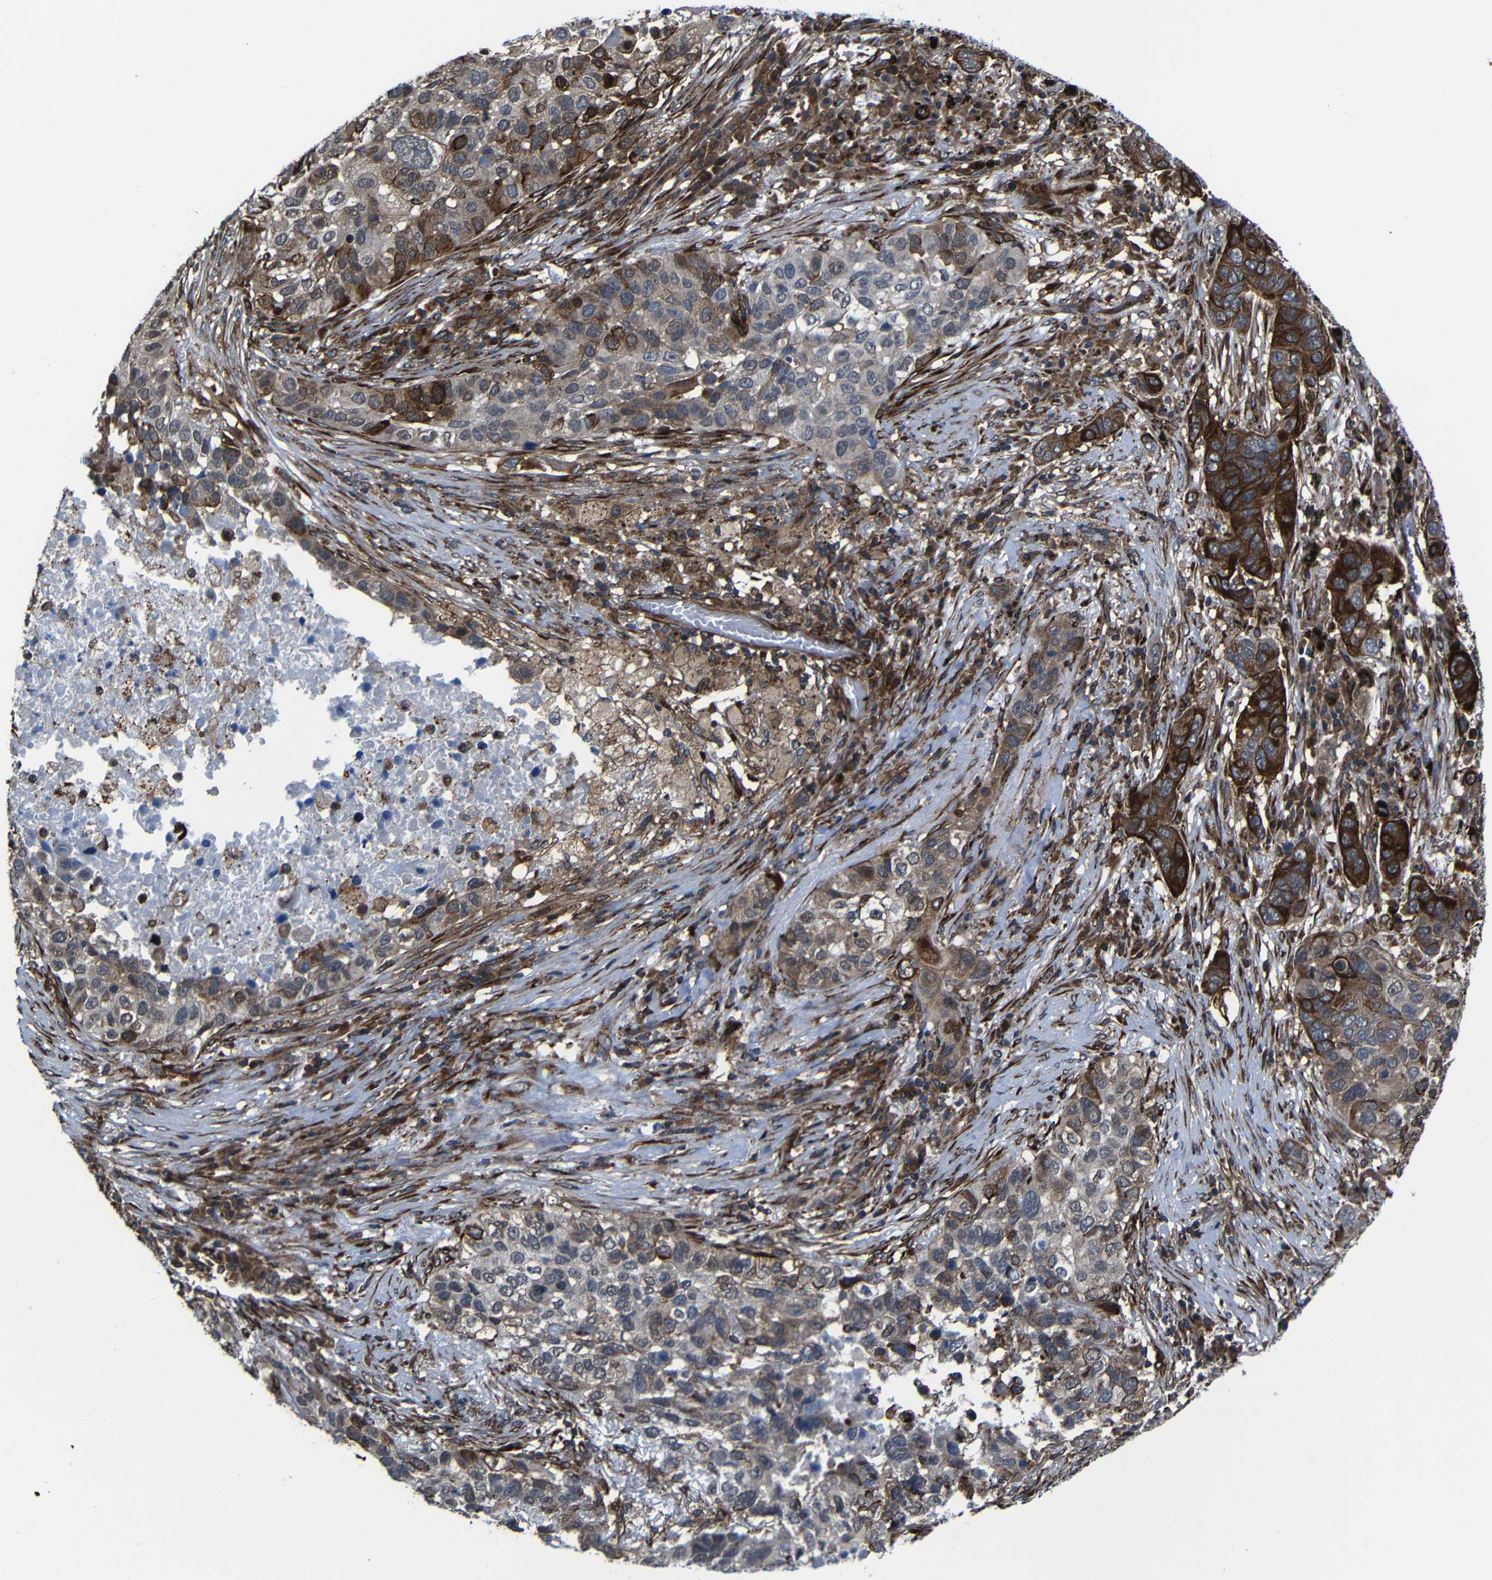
{"staining": {"intensity": "strong", "quantity": "<25%", "location": "cytoplasmic/membranous"}, "tissue": "lung cancer", "cell_type": "Tumor cells", "image_type": "cancer", "snomed": [{"axis": "morphology", "description": "Squamous cell carcinoma, NOS"}, {"axis": "topography", "description": "Lung"}], "caption": "This histopathology image shows lung squamous cell carcinoma stained with IHC to label a protein in brown. The cytoplasmic/membranous of tumor cells show strong positivity for the protein. Nuclei are counter-stained blue.", "gene": "KIAA0513", "patient": {"sex": "male", "age": 57}}